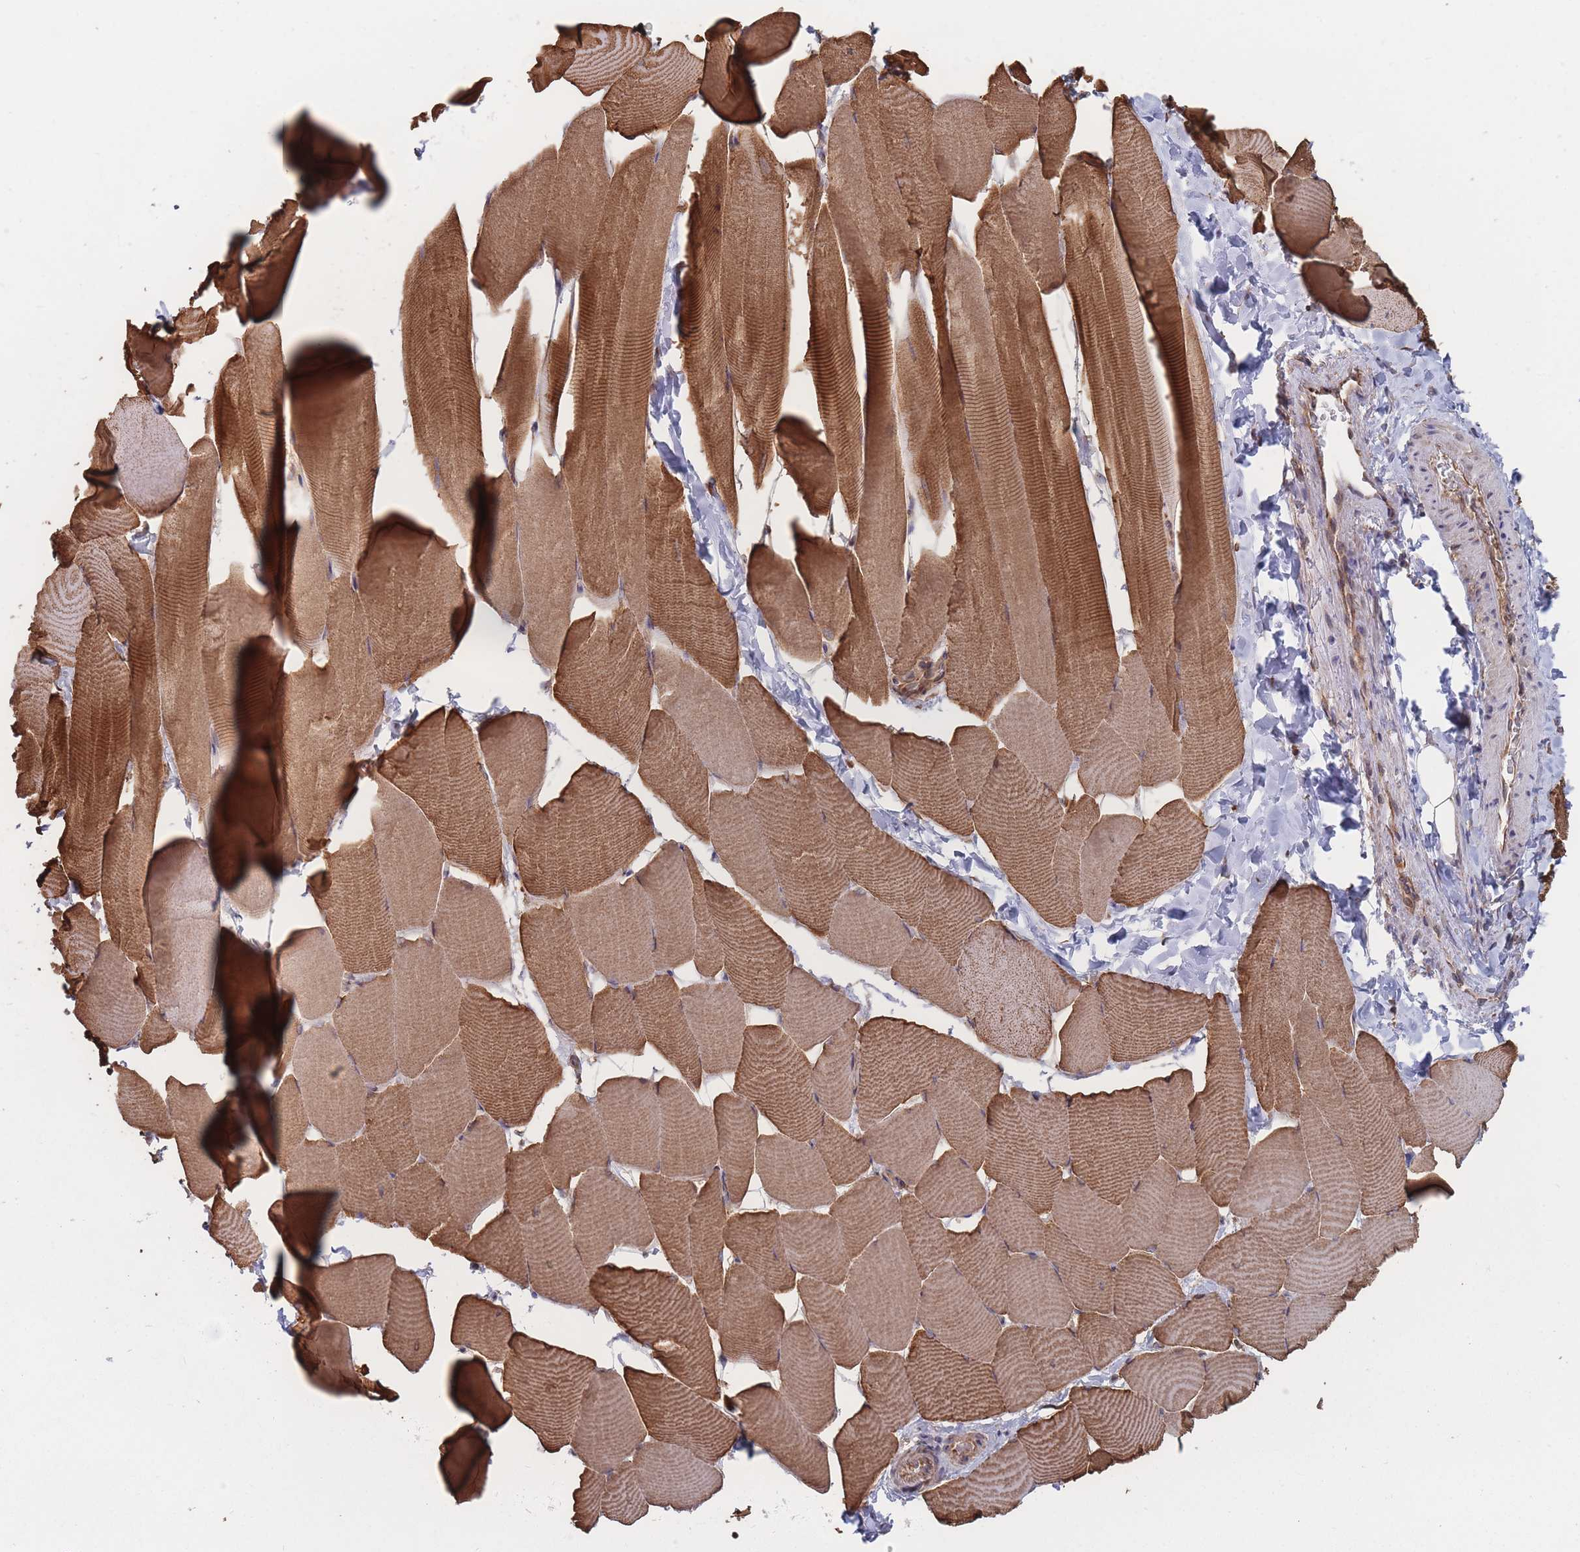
{"staining": {"intensity": "strong", "quantity": ">75%", "location": "cytoplasmic/membranous"}, "tissue": "skeletal muscle", "cell_type": "Myocytes", "image_type": "normal", "snomed": [{"axis": "morphology", "description": "Normal tissue, NOS"}, {"axis": "topography", "description": "Skeletal muscle"}], "caption": "Immunohistochemical staining of unremarkable human skeletal muscle demonstrates >75% levels of strong cytoplasmic/membranous protein staining in approximately >75% of myocytes.", "gene": "KDSR", "patient": {"sex": "male", "age": 25}}